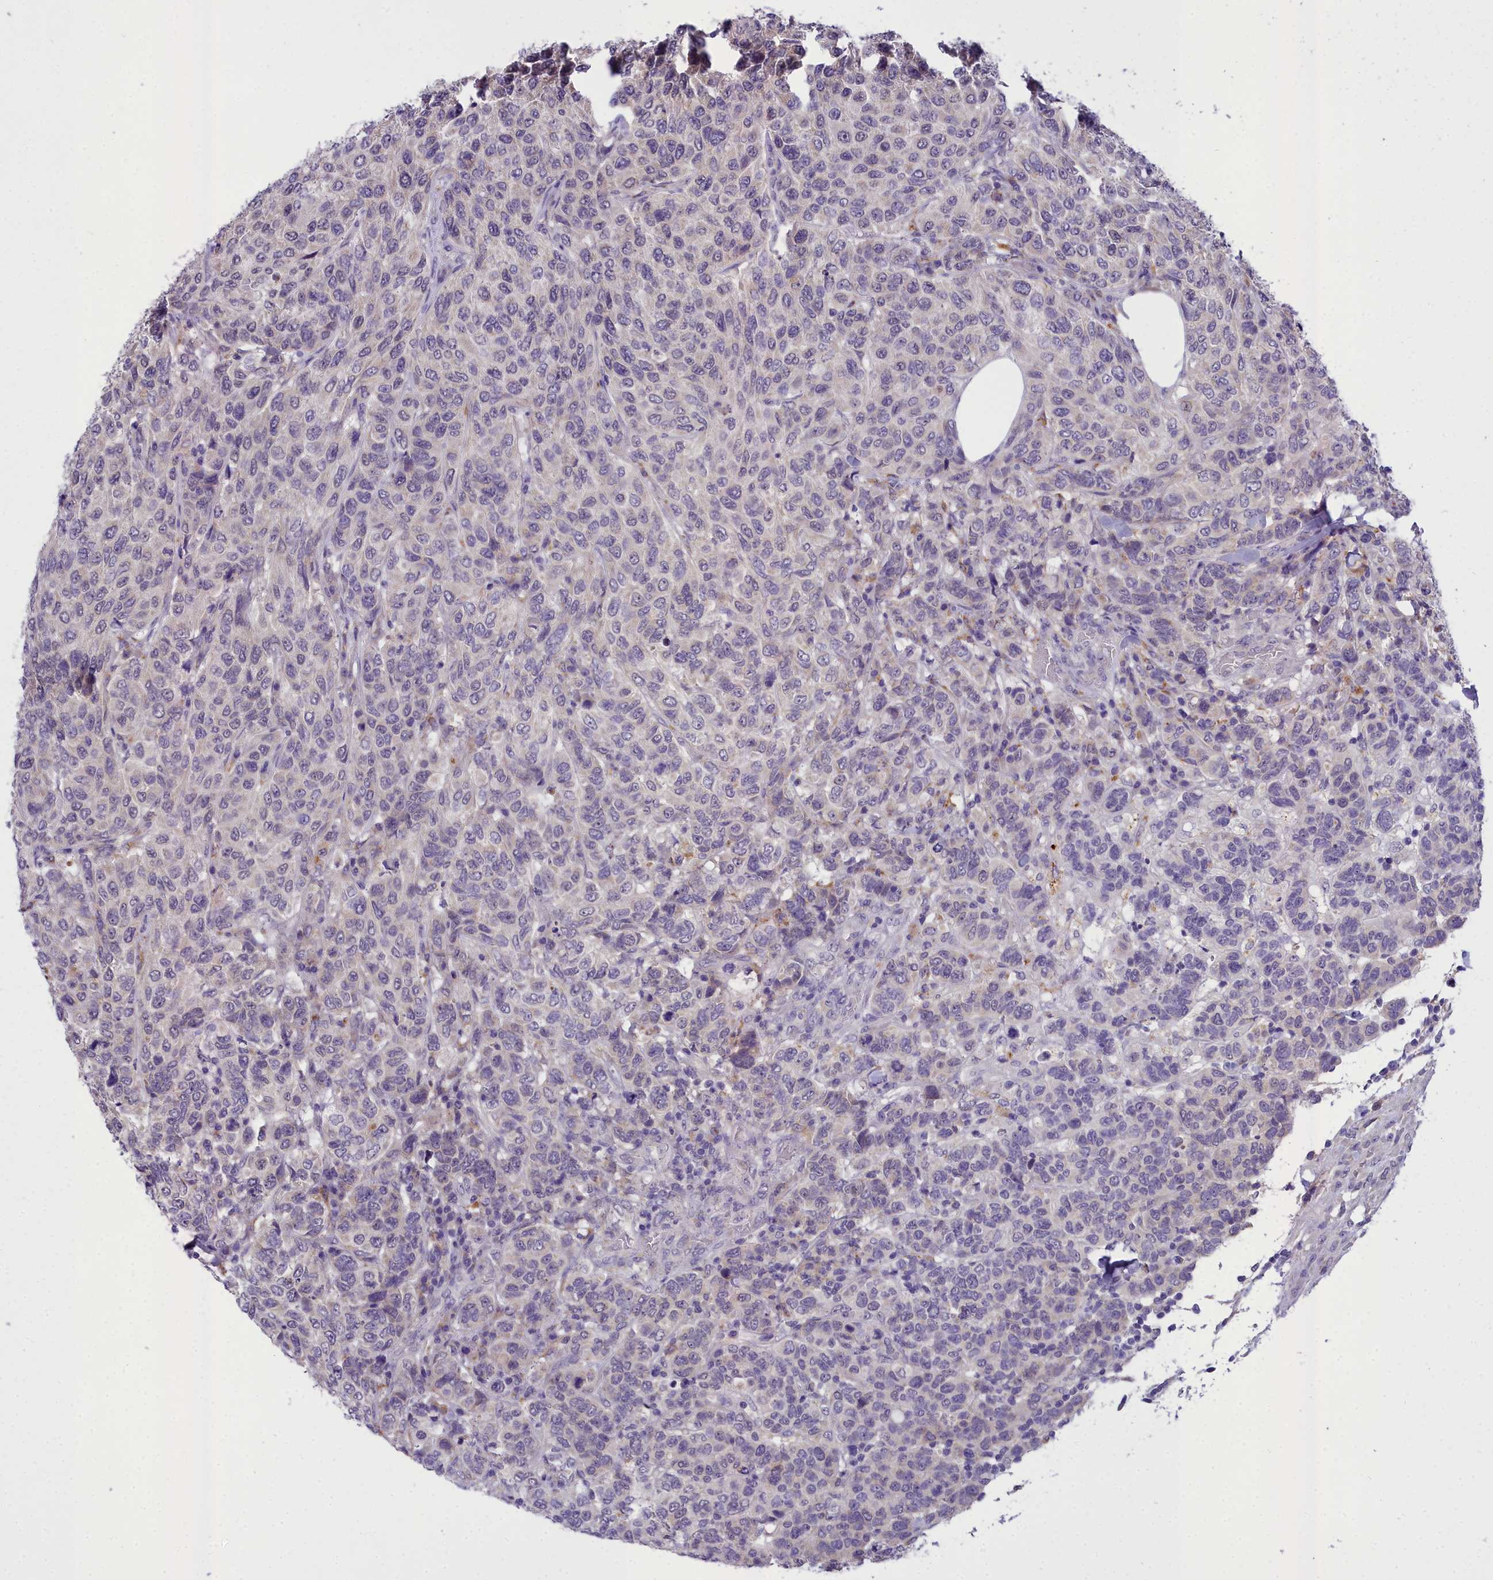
{"staining": {"intensity": "weak", "quantity": "<25%", "location": "cytoplasmic/membranous"}, "tissue": "breast cancer", "cell_type": "Tumor cells", "image_type": "cancer", "snomed": [{"axis": "morphology", "description": "Duct carcinoma"}, {"axis": "topography", "description": "Breast"}], "caption": "IHC histopathology image of breast cancer stained for a protein (brown), which displays no expression in tumor cells.", "gene": "MIIP", "patient": {"sex": "female", "age": 55}}